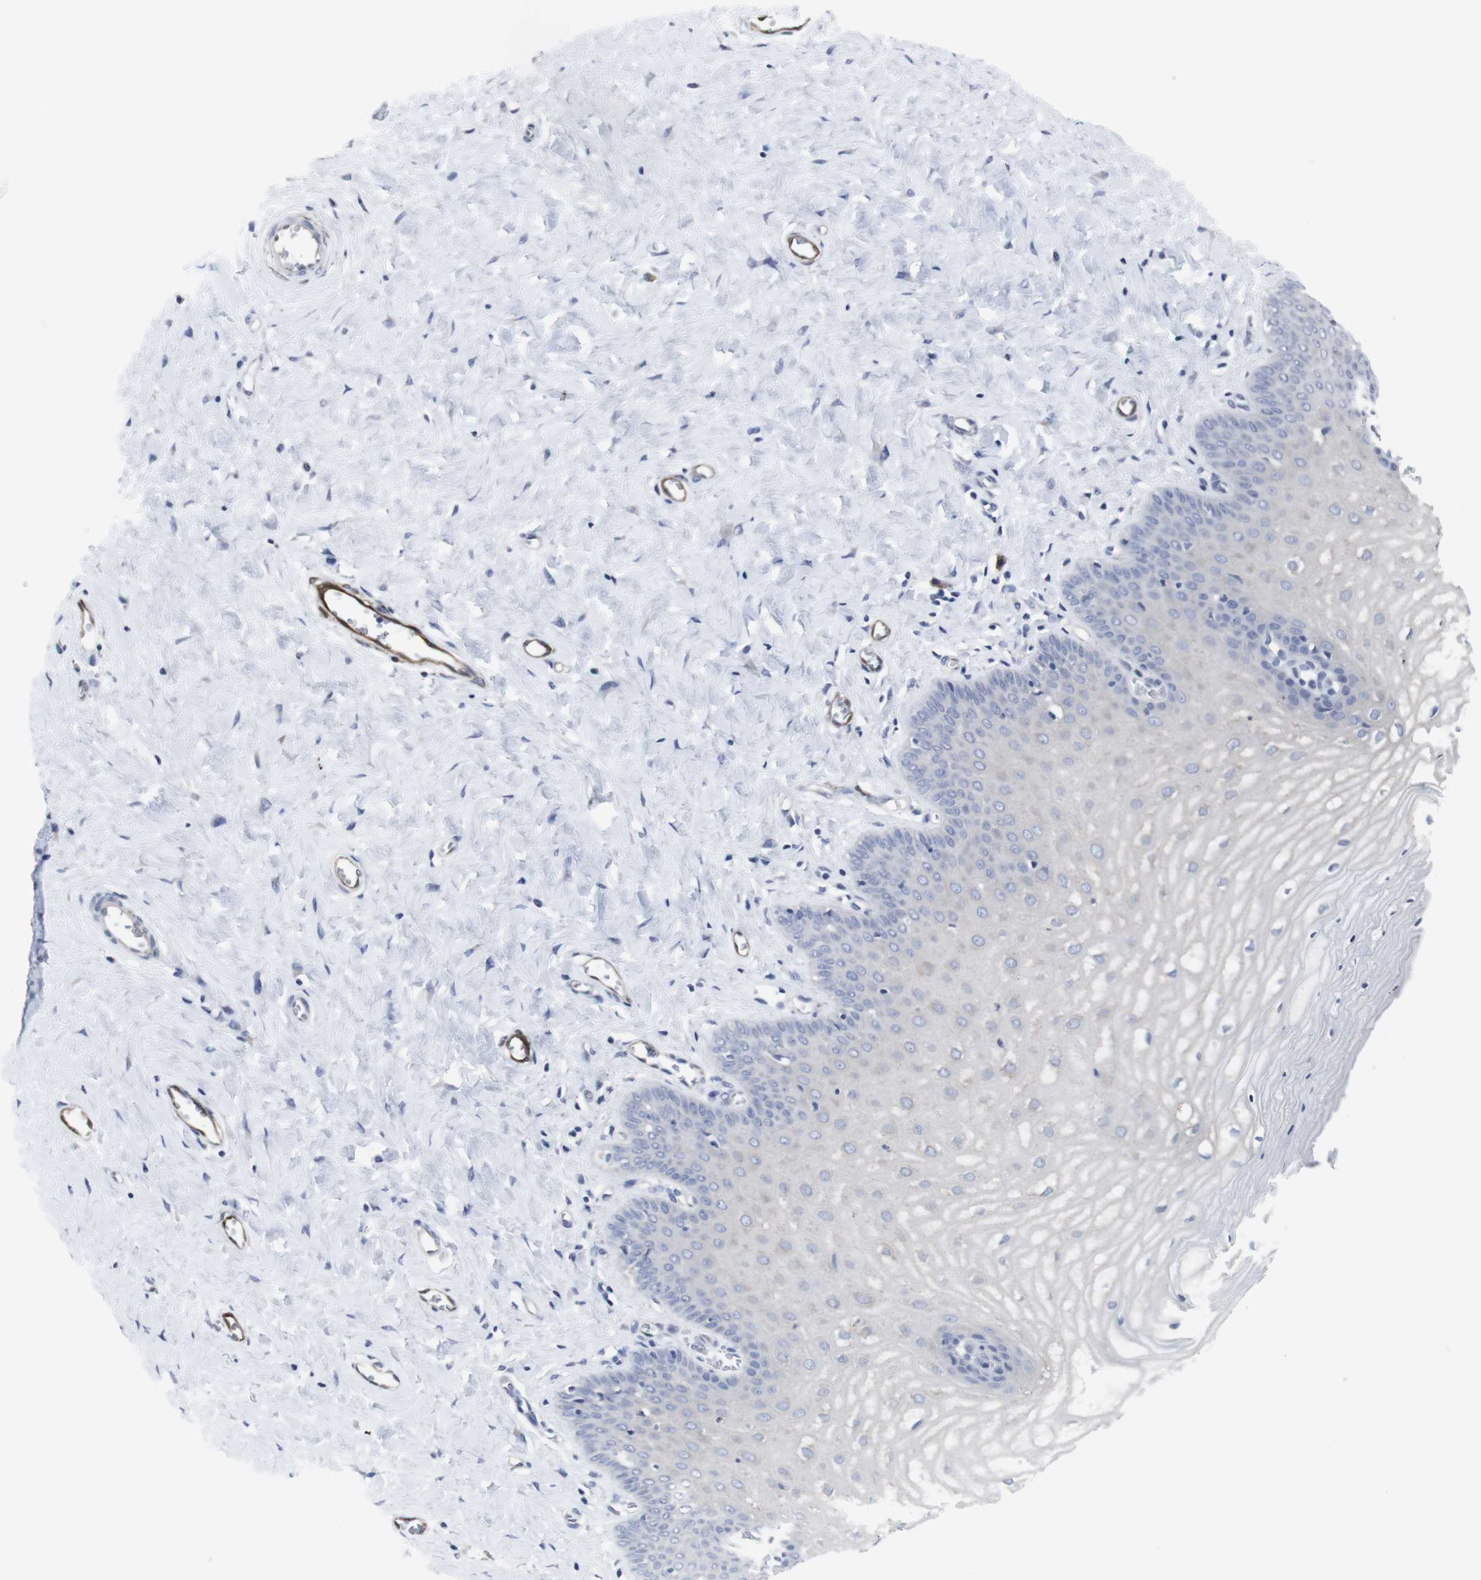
{"staining": {"intensity": "negative", "quantity": "none", "location": "none"}, "tissue": "cervix", "cell_type": "Glandular cells", "image_type": "normal", "snomed": [{"axis": "morphology", "description": "Normal tissue, NOS"}, {"axis": "topography", "description": "Cervix"}], "caption": "This histopathology image is of unremarkable cervix stained with immunohistochemistry (IHC) to label a protein in brown with the nuclei are counter-stained blue. There is no staining in glandular cells. Nuclei are stained in blue.", "gene": "SNCG", "patient": {"sex": "female", "age": 55}}